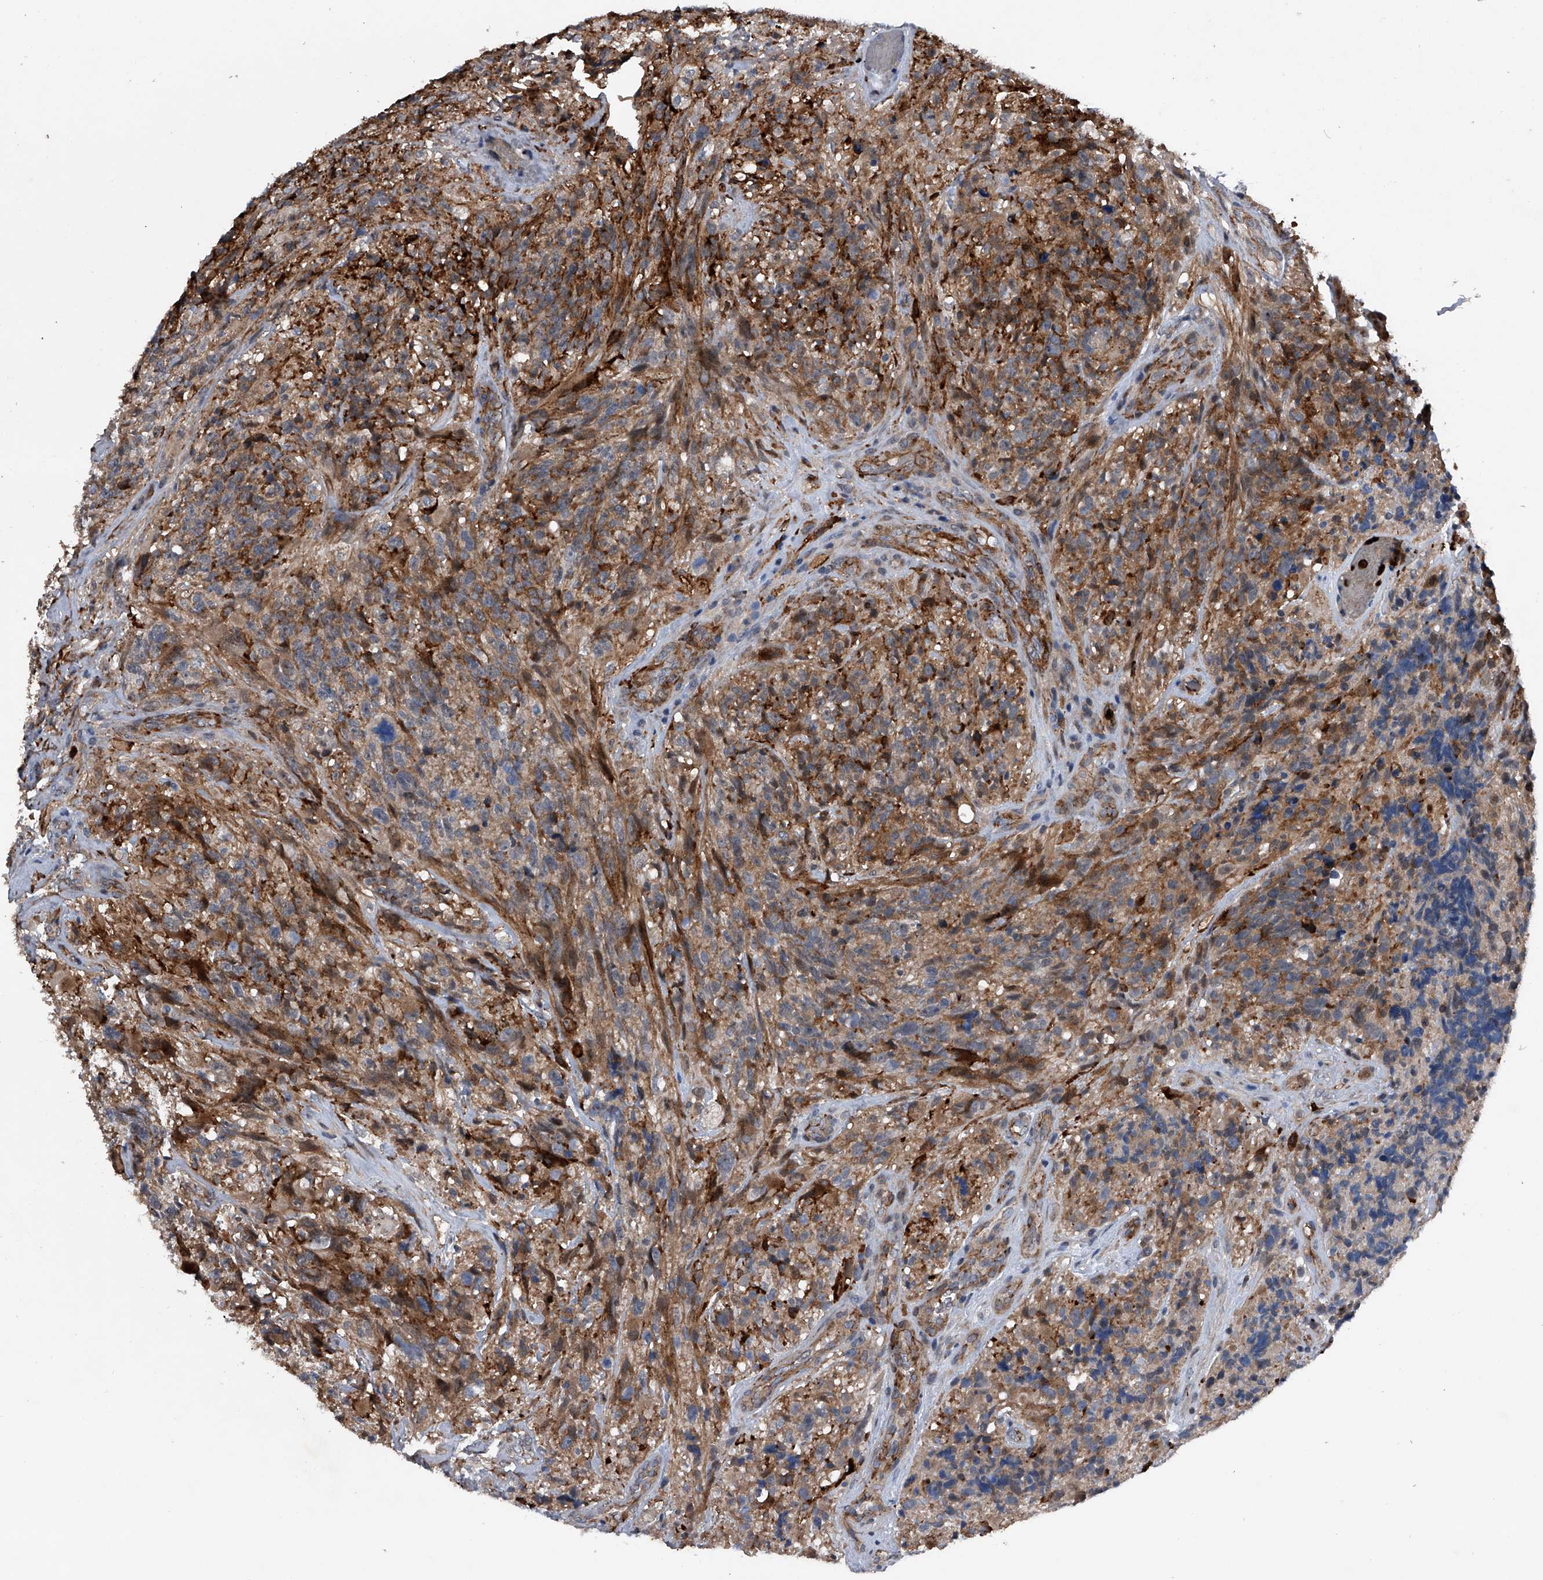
{"staining": {"intensity": "weak", "quantity": "25%-75%", "location": "cytoplasmic/membranous"}, "tissue": "glioma", "cell_type": "Tumor cells", "image_type": "cancer", "snomed": [{"axis": "morphology", "description": "Glioma, malignant, High grade"}, {"axis": "topography", "description": "Brain"}], "caption": "Immunohistochemical staining of glioma demonstrates weak cytoplasmic/membranous protein positivity in about 25%-75% of tumor cells.", "gene": "MAPKAP1", "patient": {"sex": "male", "age": 69}}